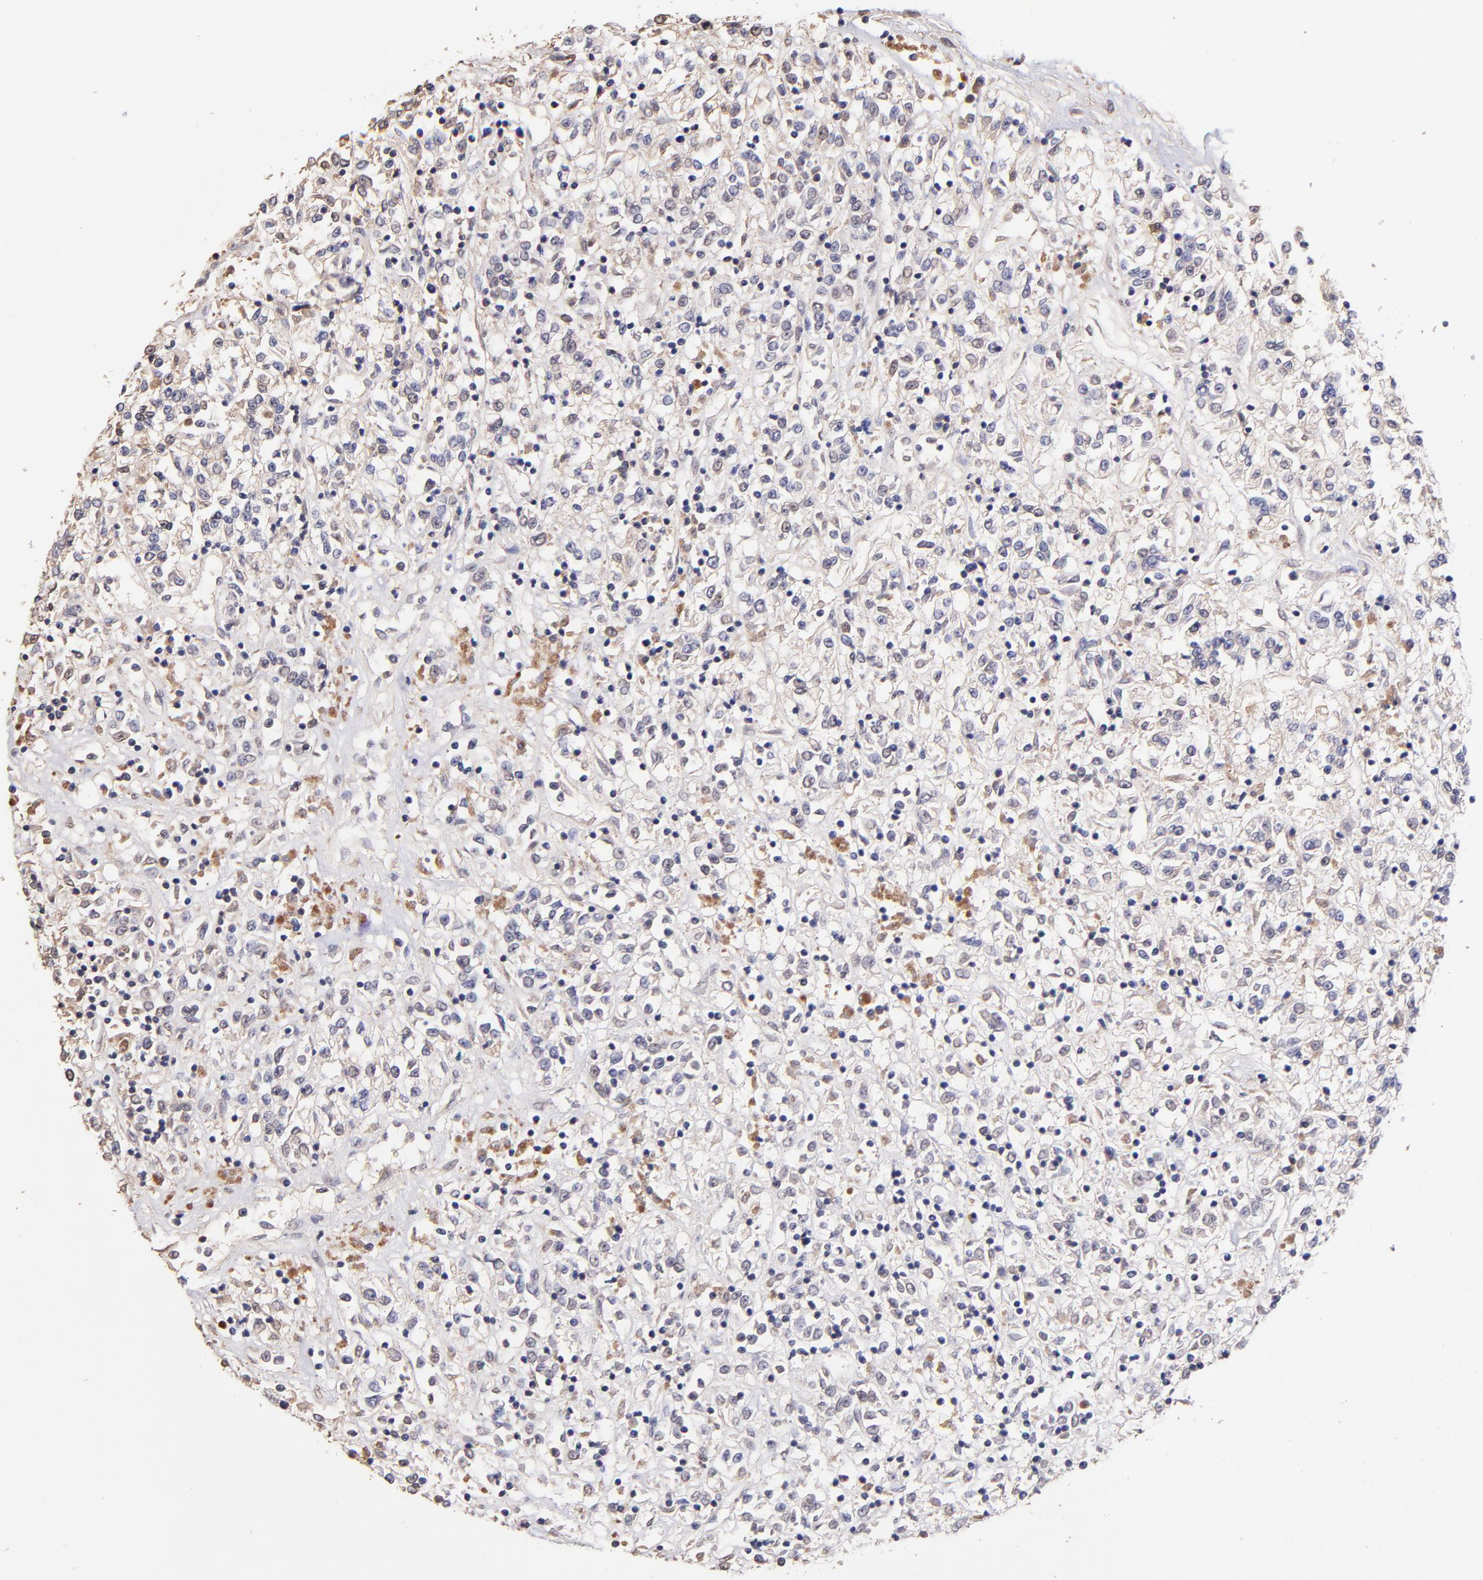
{"staining": {"intensity": "negative", "quantity": "none", "location": "none"}, "tissue": "renal cancer", "cell_type": "Tumor cells", "image_type": "cancer", "snomed": [{"axis": "morphology", "description": "Adenocarcinoma, NOS"}, {"axis": "topography", "description": "Kidney"}], "caption": "High magnification brightfield microscopy of renal adenocarcinoma stained with DAB (brown) and counterstained with hematoxylin (blue): tumor cells show no significant positivity. (DAB (3,3'-diaminobenzidine) immunohistochemistry visualized using brightfield microscopy, high magnification).", "gene": "RNASEL", "patient": {"sex": "female", "age": 76}}